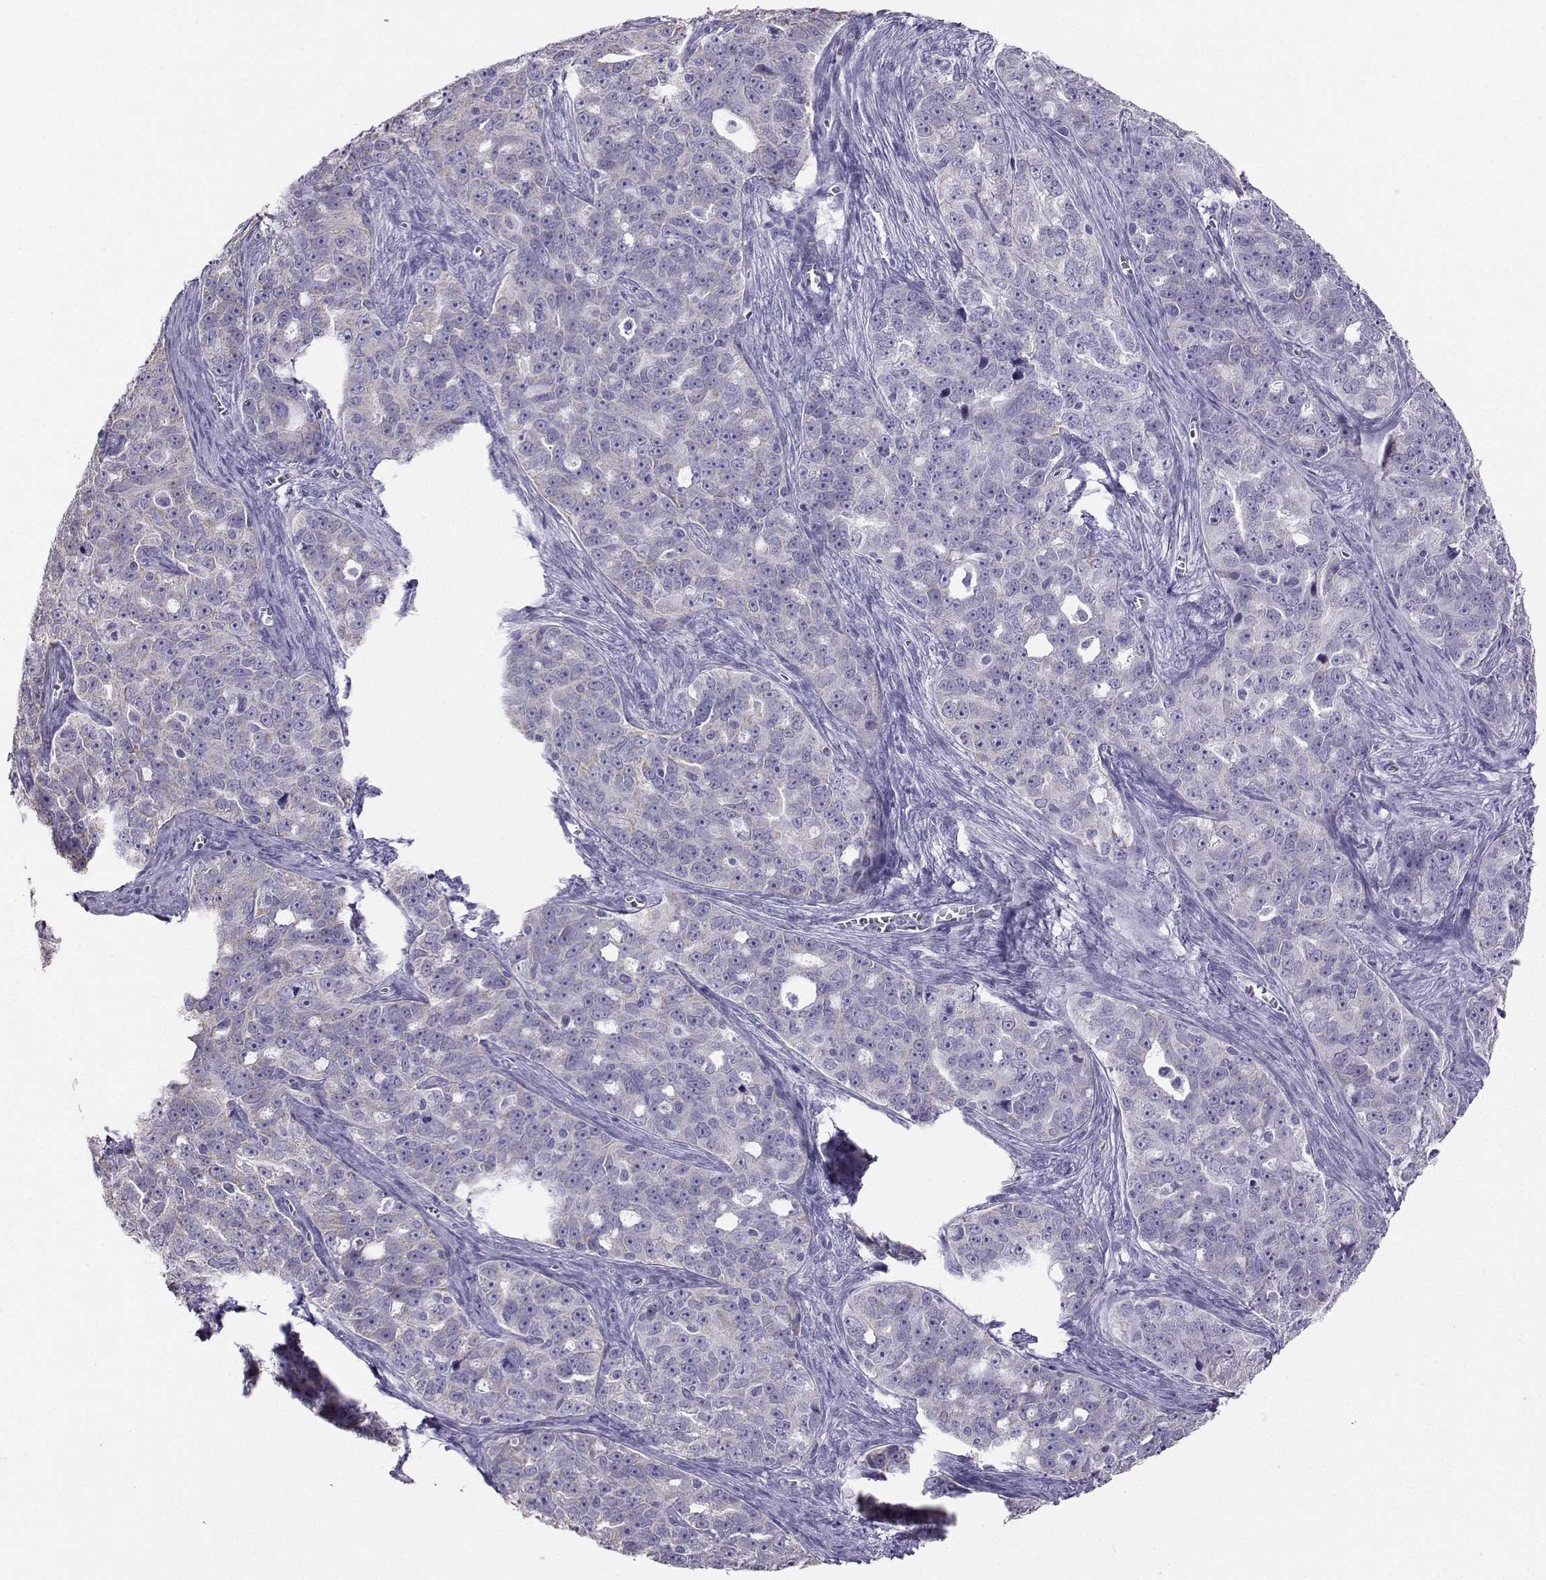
{"staining": {"intensity": "negative", "quantity": "none", "location": "none"}, "tissue": "ovarian cancer", "cell_type": "Tumor cells", "image_type": "cancer", "snomed": [{"axis": "morphology", "description": "Cystadenocarcinoma, serous, NOS"}, {"axis": "topography", "description": "Ovary"}], "caption": "The IHC image has no significant staining in tumor cells of ovarian cancer tissue.", "gene": "AVP", "patient": {"sex": "female", "age": 51}}